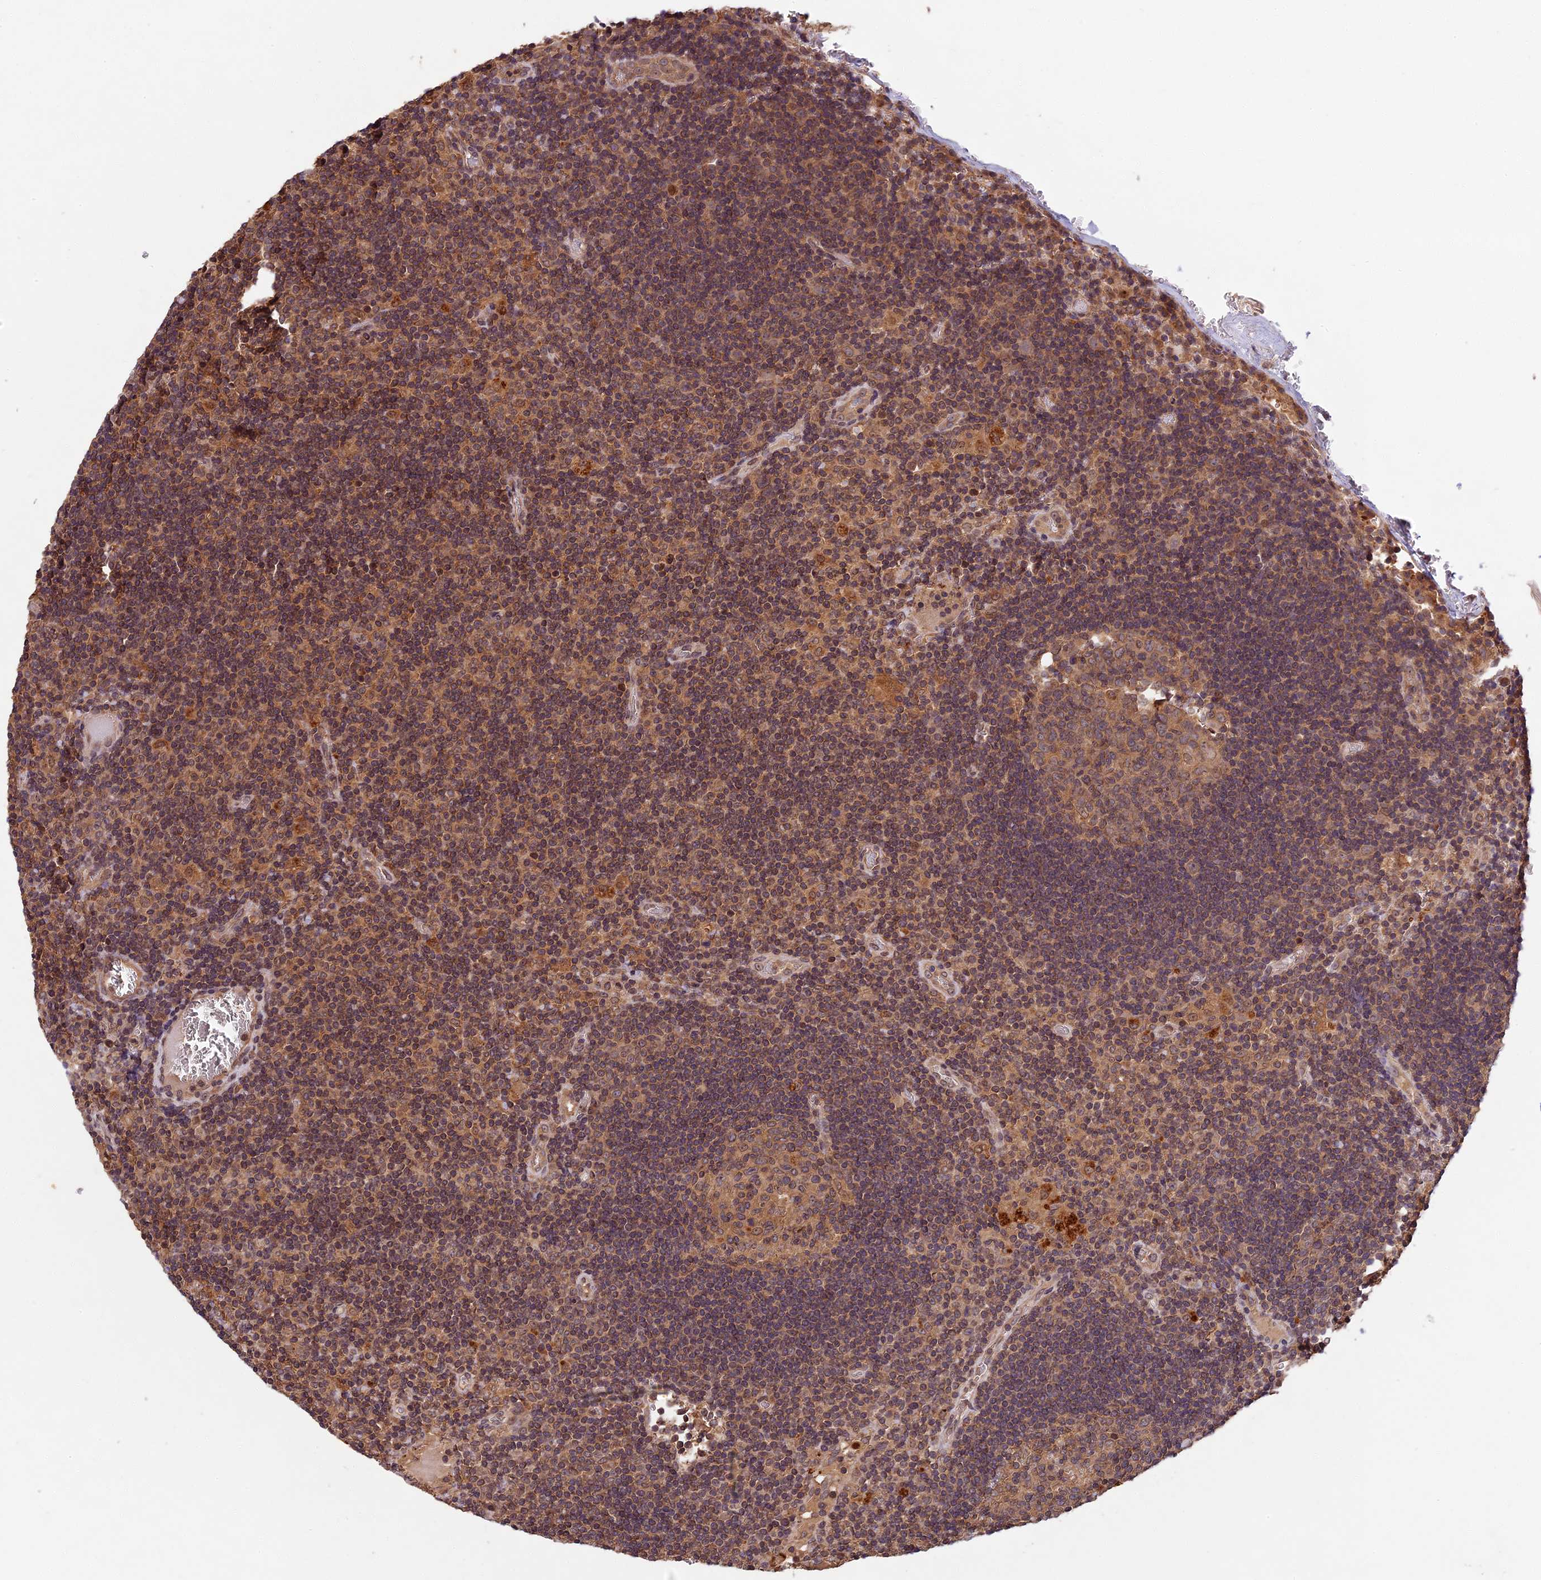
{"staining": {"intensity": "moderate", "quantity": ">75%", "location": "cytoplasmic/membranous"}, "tissue": "lymph node", "cell_type": "Germinal center cells", "image_type": "normal", "snomed": [{"axis": "morphology", "description": "Normal tissue, NOS"}, {"axis": "topography", "description": "Lymph node"}], "caption": "The immunohistochemical stain labels moderate cytoplasmic/membranous staining in germinal center cells of unremarkable lymph node.", "gene": "CHAC1", "patient": {"sex": "female", "age": 73}}